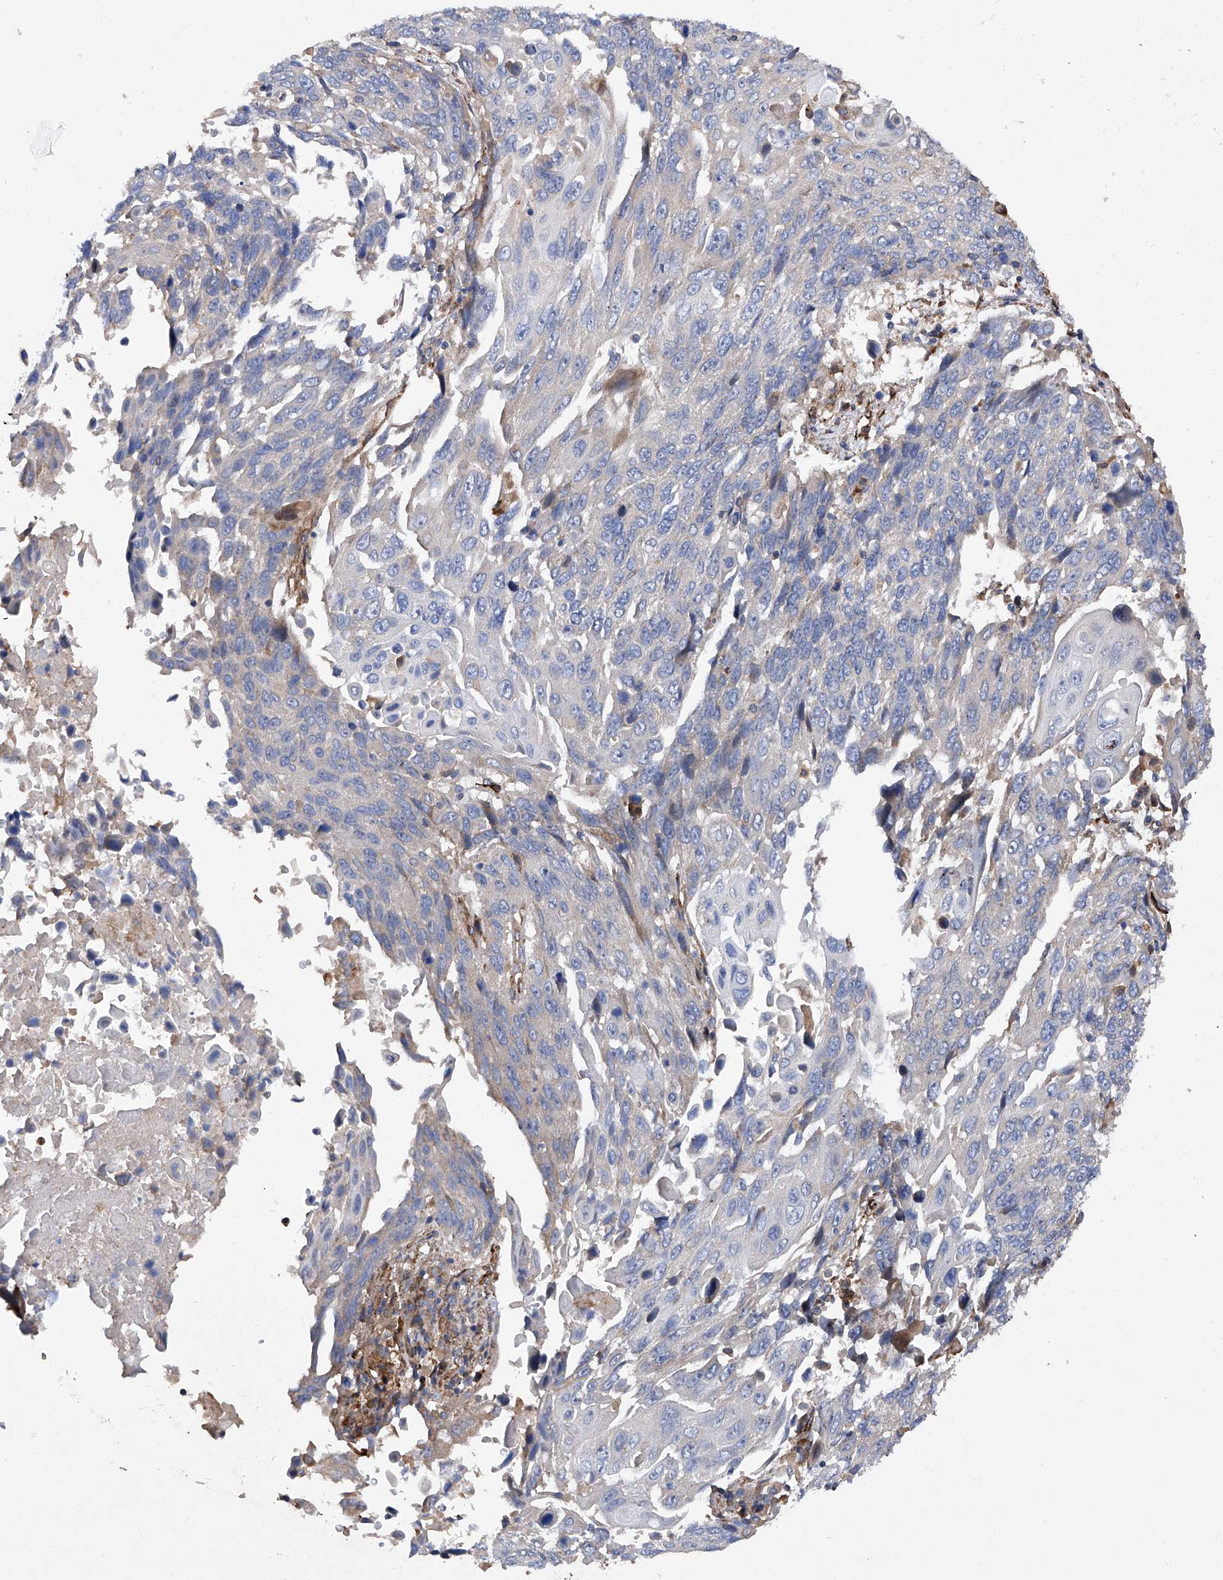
{"staining": {"intensity": "negative", "quantity": "none", "location": "none"}, "tissue": "lung cancer", "cell_type": "Tumor cells", "image_type": "cancer", "snomed": [{"axis": "morphology", "description": "Squamous cell carcinoma, NOS"}, {"axis": "topography", "description": "Lung"}], "caption": "Tumor cells show no significant staining in lung squamous cell carcinoma.", "gene": "INPP5B", "patient": {"sex": "male", "age": 66}}